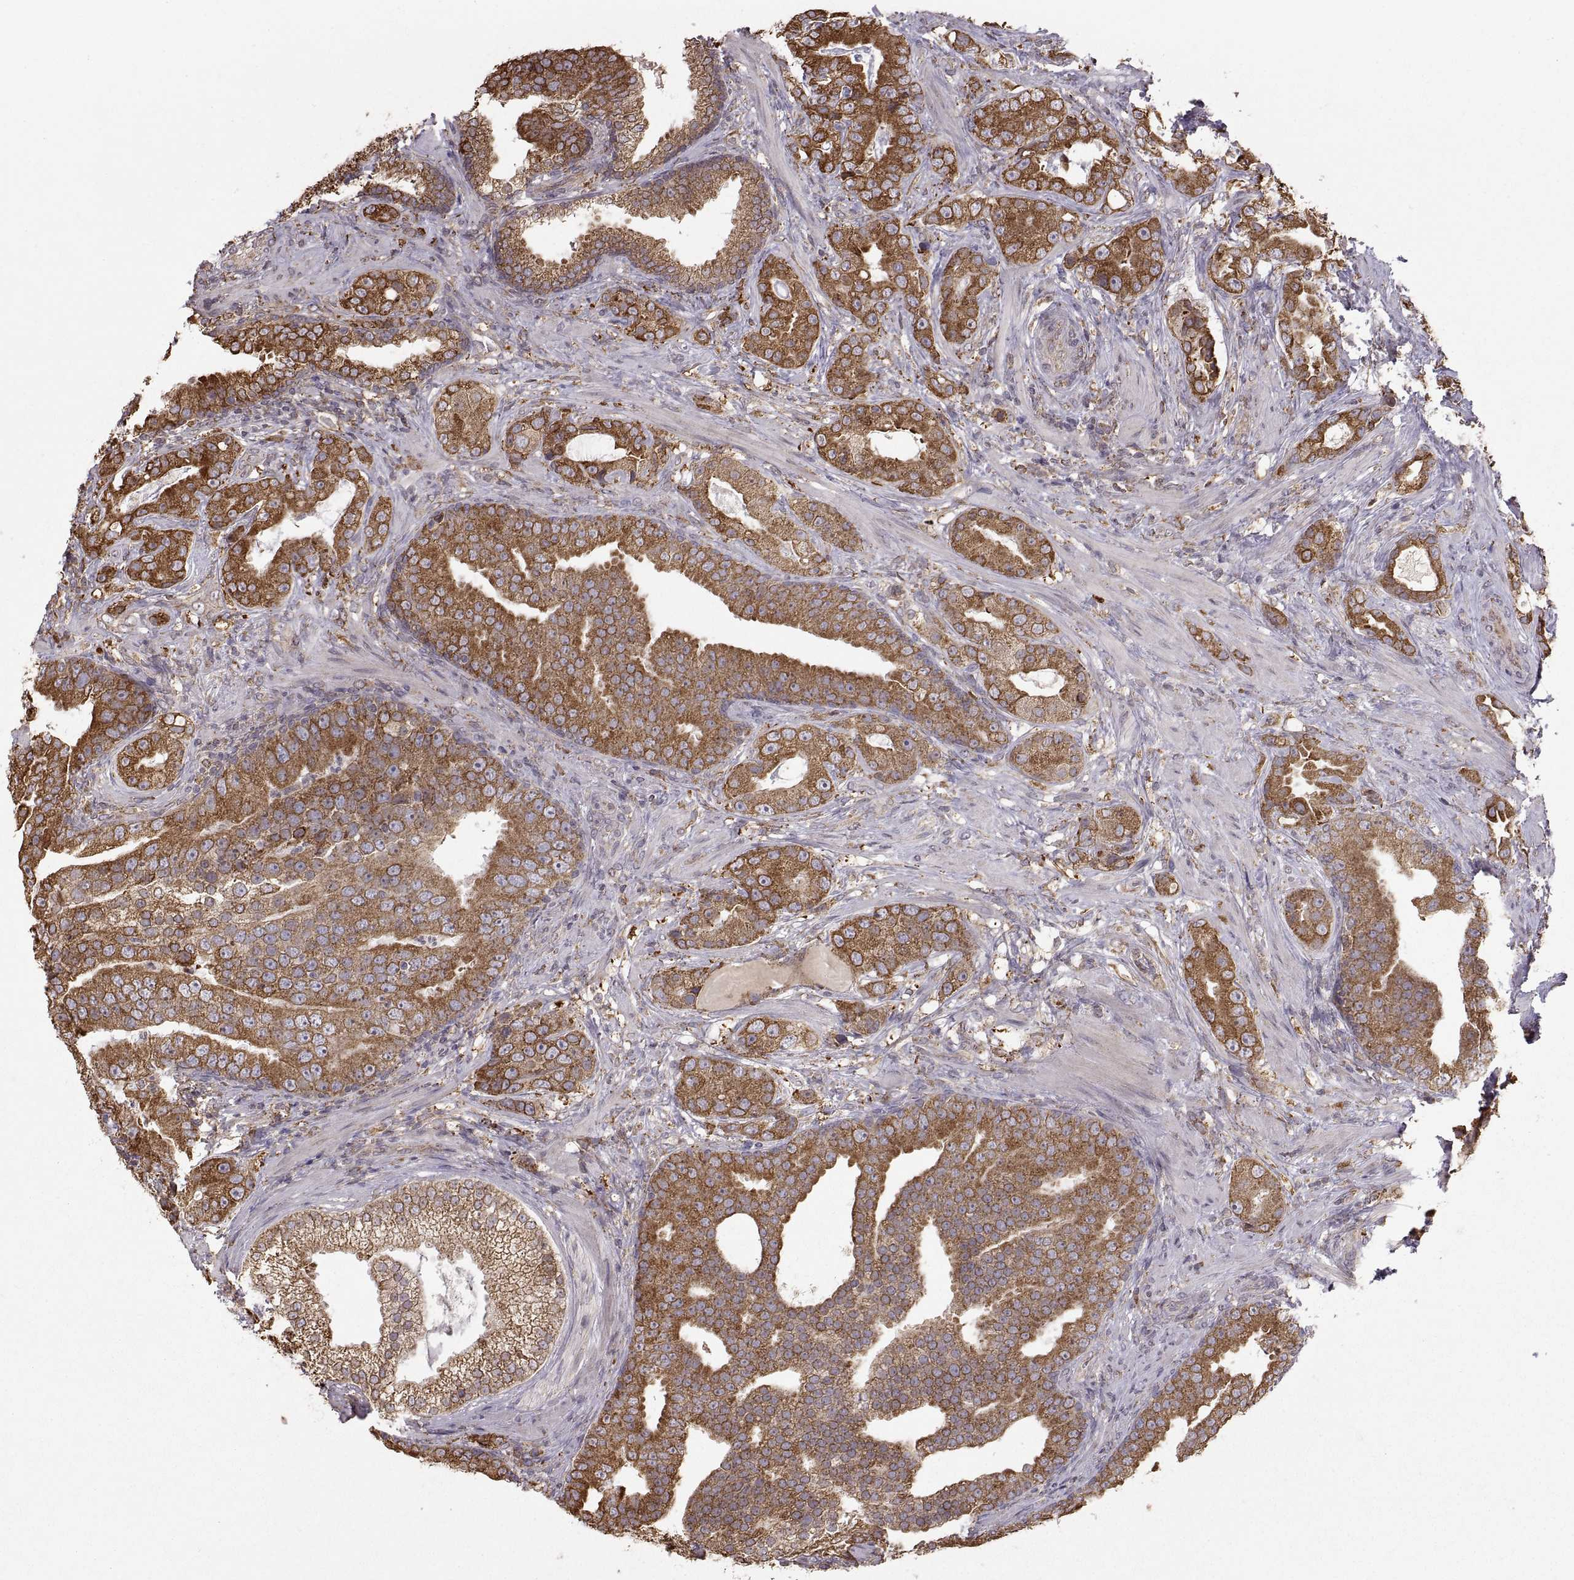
{"staining": {"intensity": "strong", "quantity": "25%-75%", "location": "cytoplasmic/membranous"}, "tissue": "prostate cancer", "cell_type": "Tumor cells", "image_type": "cancer", "snomed": [{"axis": "morphology", "description": "Adenocarcinoma, NOS"}, {"axis": "topography", "description": "Prostate"}], "caption": "Prostate cancer stained with IHC reveals strong cytoplasmic/membranous positivity in approximately 25%-75% of tumor cells. The staining was performed using DAB (3,3'-diaminobenzidine), with brown indicating positive protein expression. Nuclei are stained blue with hematoxylin.", "gene": "PDIA3", "patient": {"sex": "male", "age": 57}}